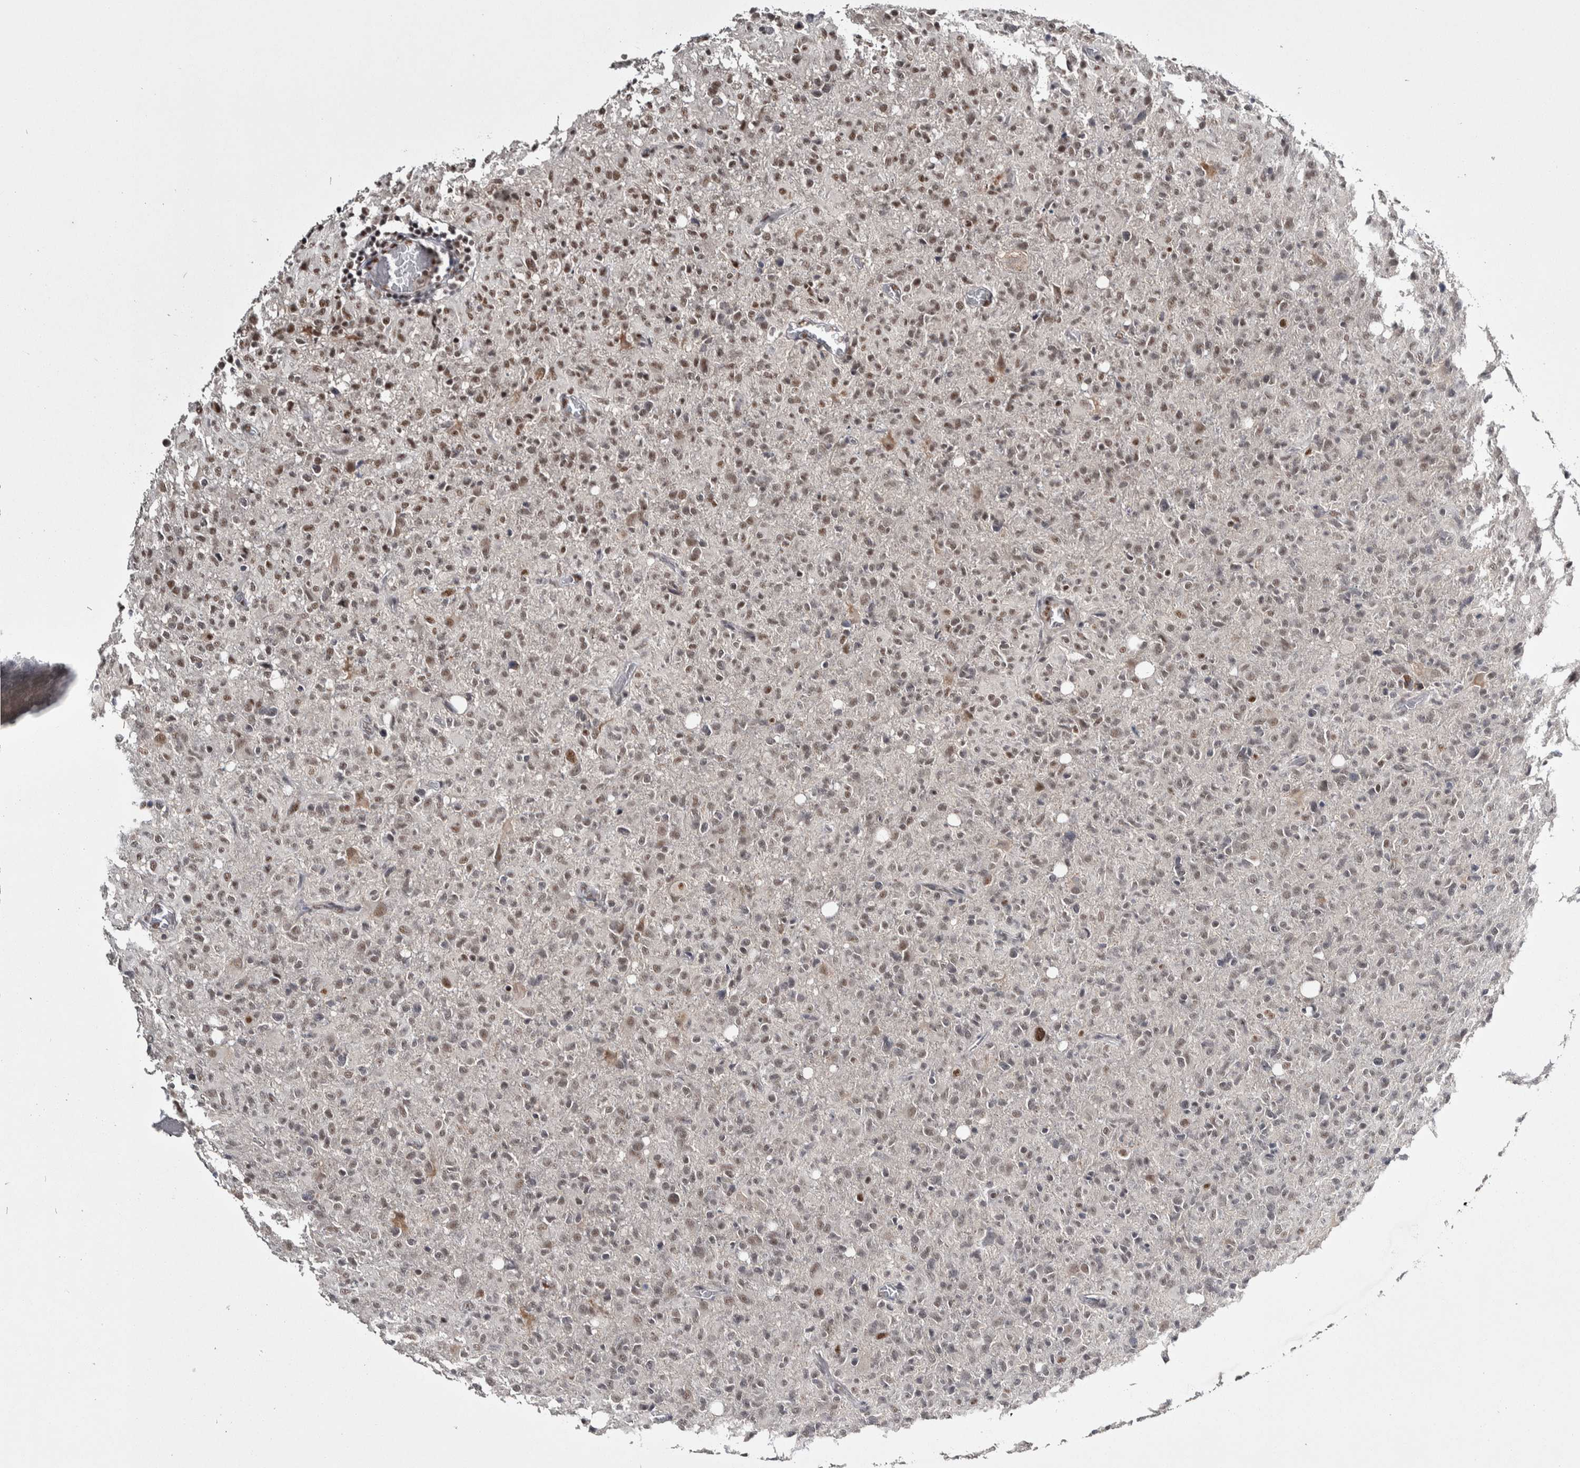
{"staining": {"intensity": "weak", "quantity": ">75%", "location": "nuclear"}, "tissue": "glioma", "cell_type": "Tumor cells", "image_type": "cancer", "snomed": [{"axis": "morphology", "description": "Glioma, malignant, High grade"}, {"axis": "topography", "description": "Brain"}], "caption": "Glioma stained with a protein marker shows weak staining in tumor cells.", "gene": "ASPN", "patient": {"sex": "female", "age": 57}}